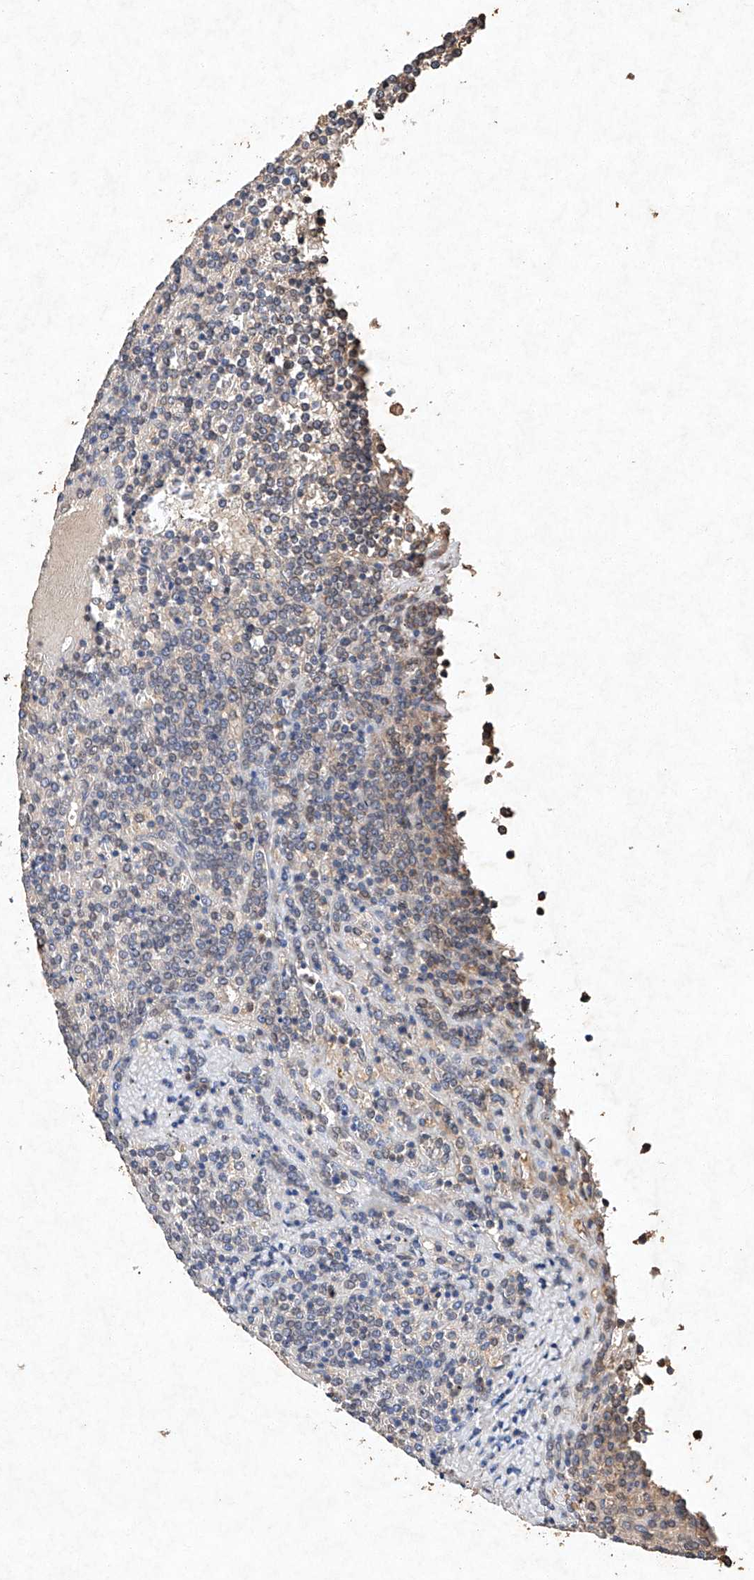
{"staining": {"intensity": "negative", "quantity": "none", "location": "none"}, "tissue": "lymphoma", "cell_type": "Tumor cells", "image_type": "cancer", "snomed": [{"axis": "morphology", "description": "Malignant lymphoma, non-Hodgkin's type, Low grade"}, {"axis": "topography", "description": "Spleen"}], "caption": "DAB immunohistochemical staining of human lymphoma displays no significant staining in tumor cells.", "gene": "STK3", "patient": {"sex": "female", "age": 19}}